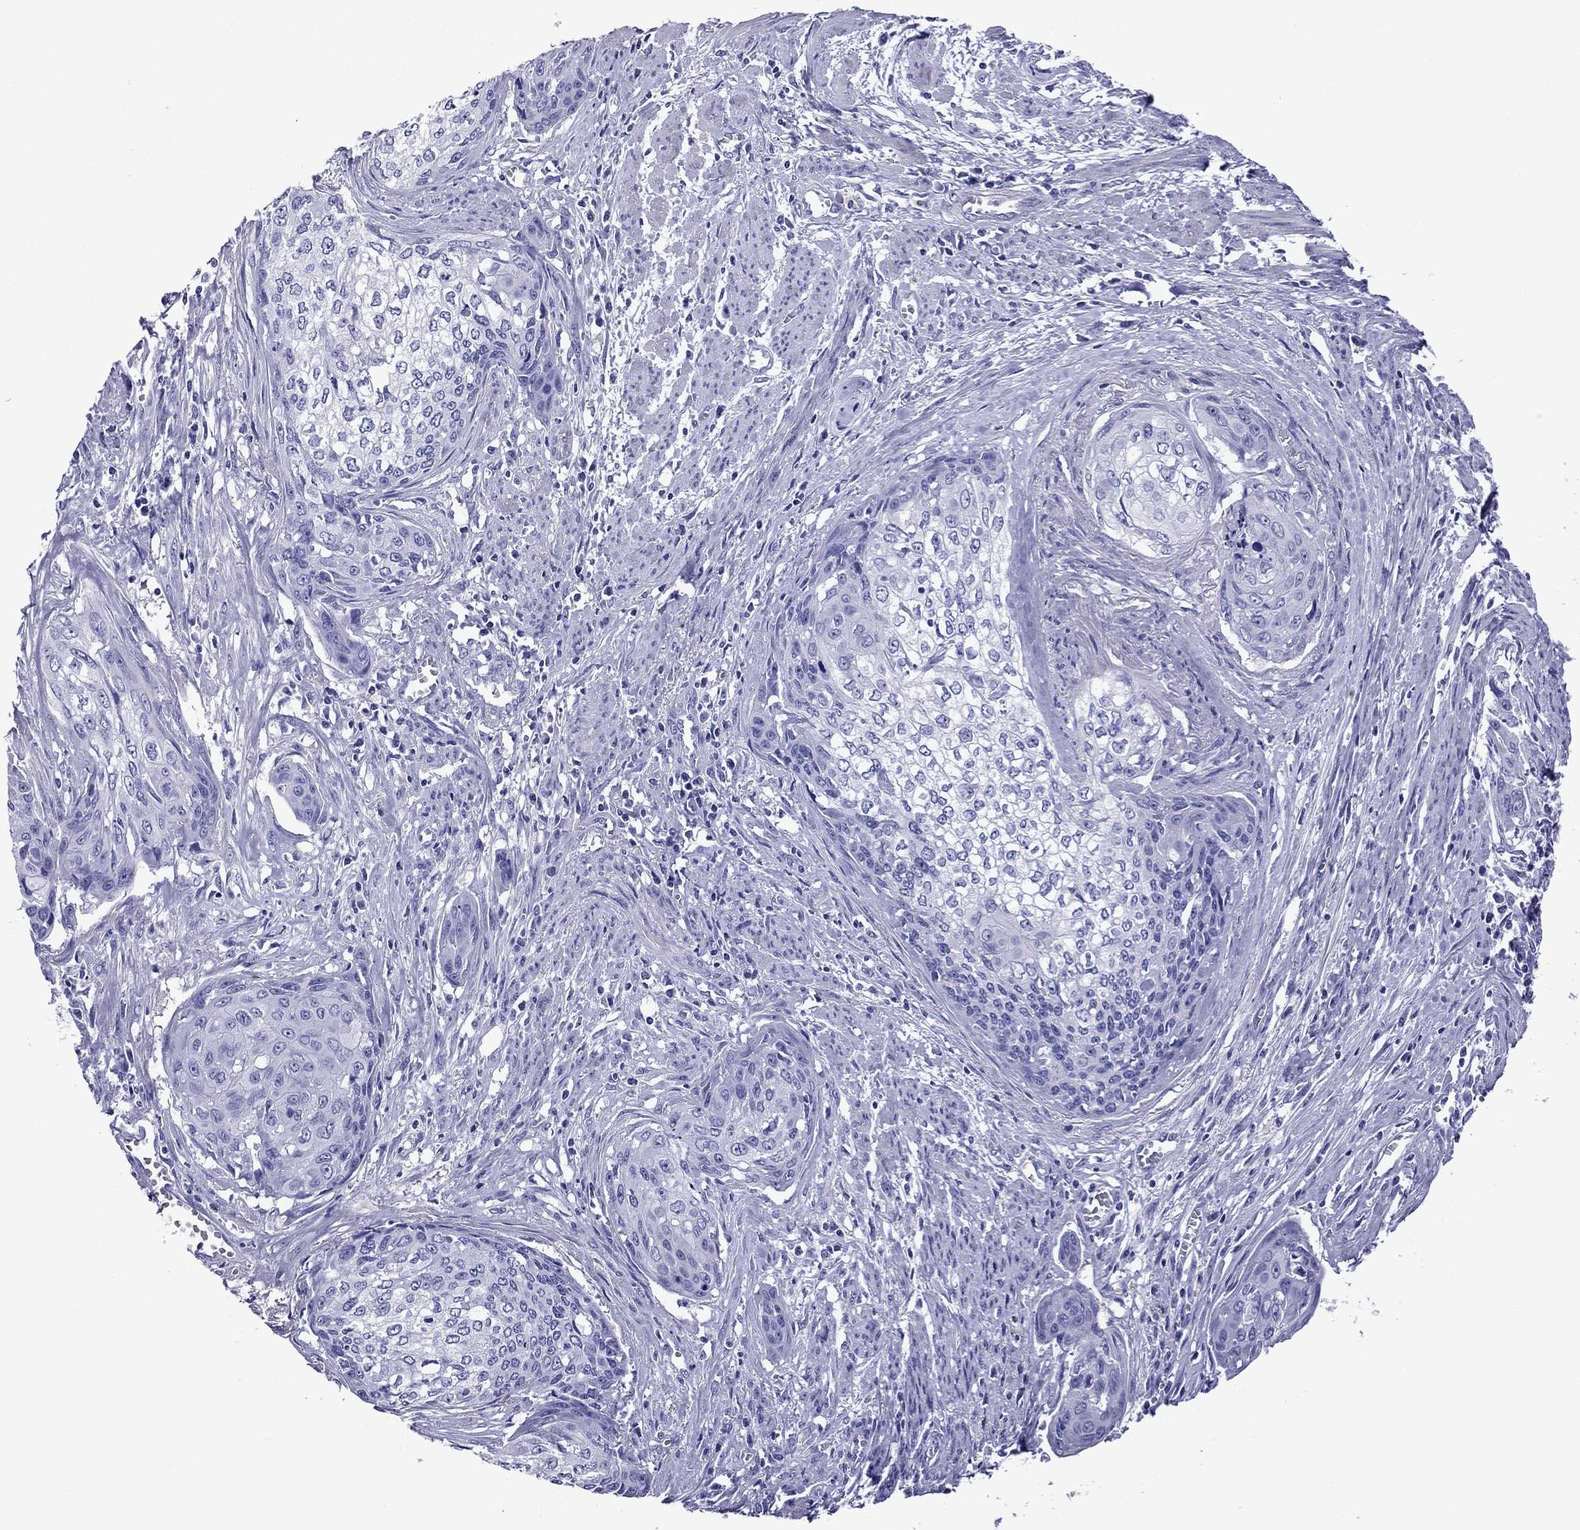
{"staining": {"intensity": "negative", "quantity": "none", "location": "none"}, "tissue": "cervical cancer", "cell_type": "Tumor cells", "image_type": "cancer", "snomed": [{"axis": "morphology", "description": "Squamous cell carcinoma, NOS"}, {"axis": "topography", "description": "Cervix"}], "caption": "Immunohistochemical staining of human cervical cancer displays no significant positivity in tumor cells.", "gene": "SCG2", "patient": {"sex": "female", "age": 58}}